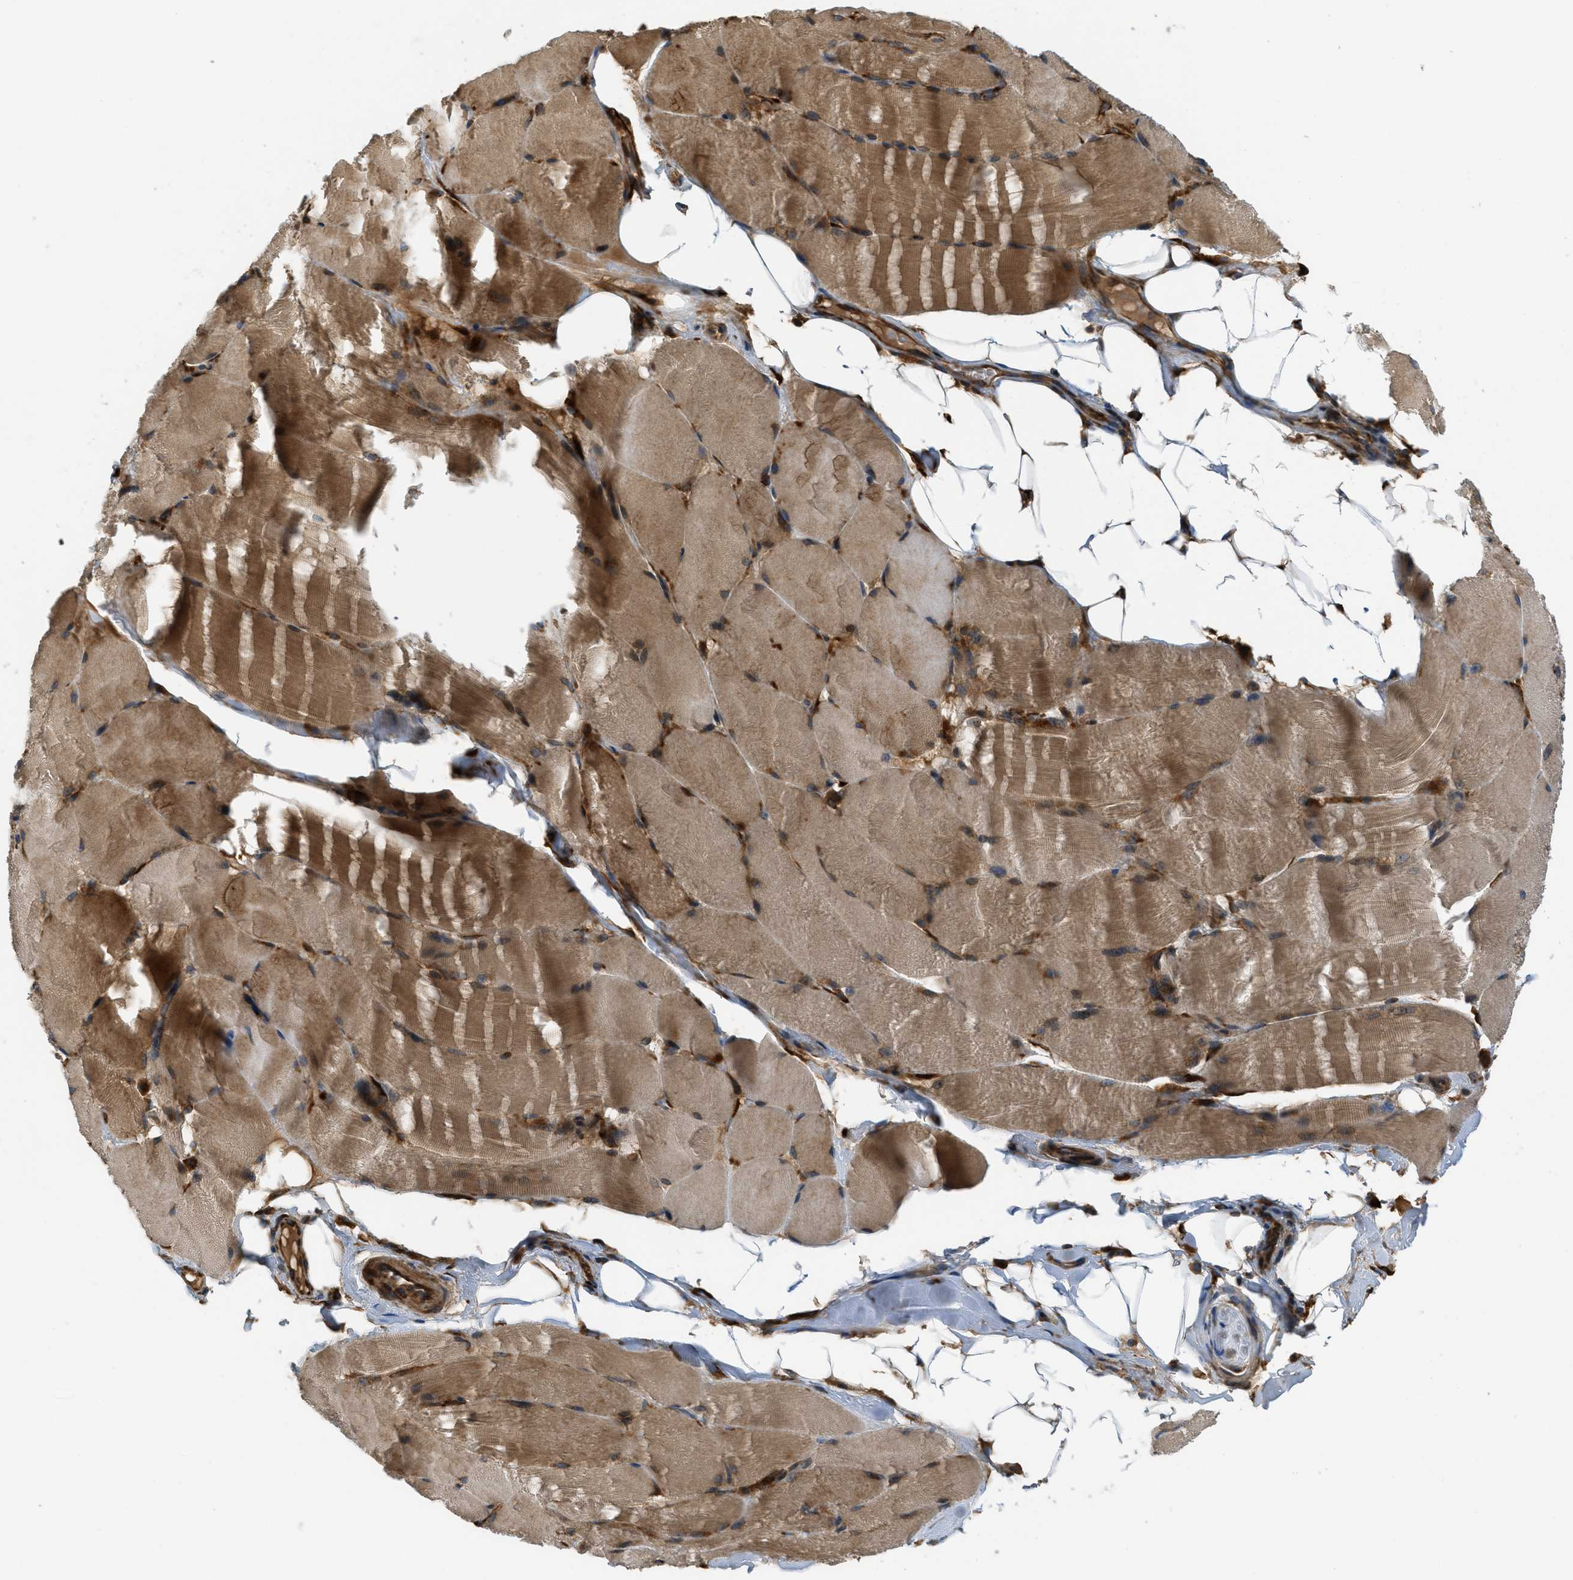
{"staining": {"intensity": "strong", "quantity": "25%-75%", "location": "cytoplasmic/membranous"}, "tissue": "skeletal muscle", "cell_type": "Myocytes", "image_type": "normal", "snomed": [{"axis": "morphology", "description": "Normal tissue, NOS"}, {"axis": "topography", "description": "Skin"}, {"axis": "topography", "description": "Skeletal muscle"}], "caption": "Benign skeletal muscle shows strong cytoplasmic/membranous staining in about 25%-75% of myocytes, visualized by immunohistochemistry.", "gene": "PCDH18", "patient": {"sex": "male", "age": 83}}